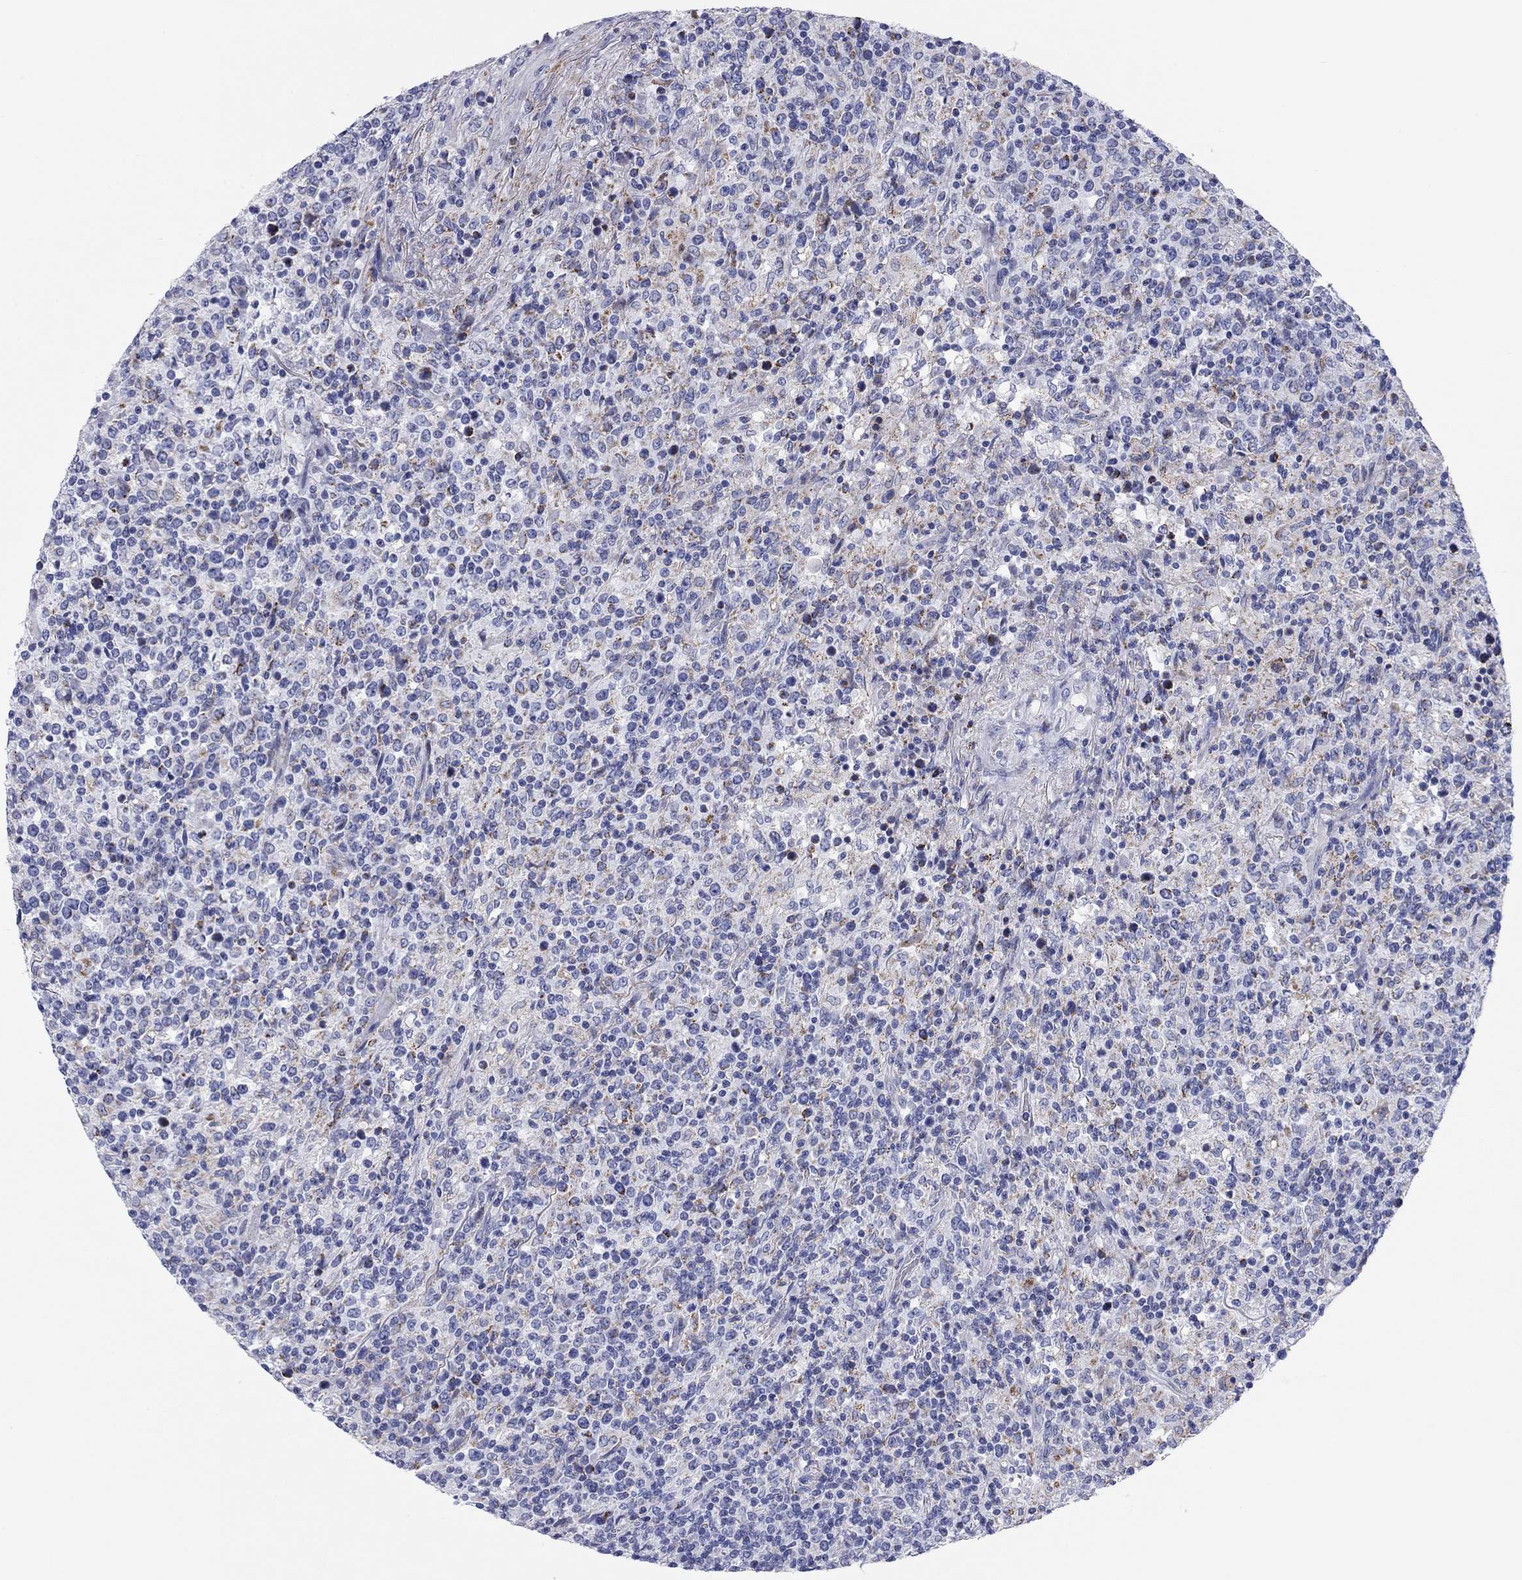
{"staining": {"intensity": "negative", "quantity": "none", "location": "none"}, "tissue": "lymphoma", "cell_type": "Tumor cells", "image_type": "cancer", "snomed": [{"axis": "morphology", "description": "Malignant lymphoma, non-Hodgkin's type, High grade"}, {"axis": "topography", "description": "Lung"}], "caption": "The image shows no significant positivity in tumor cells of high-grade malignant lymphoma, non-Hodgkin's type.", "gene": "CHI3L2", "patient": {"sex": "male", "age": 79}}